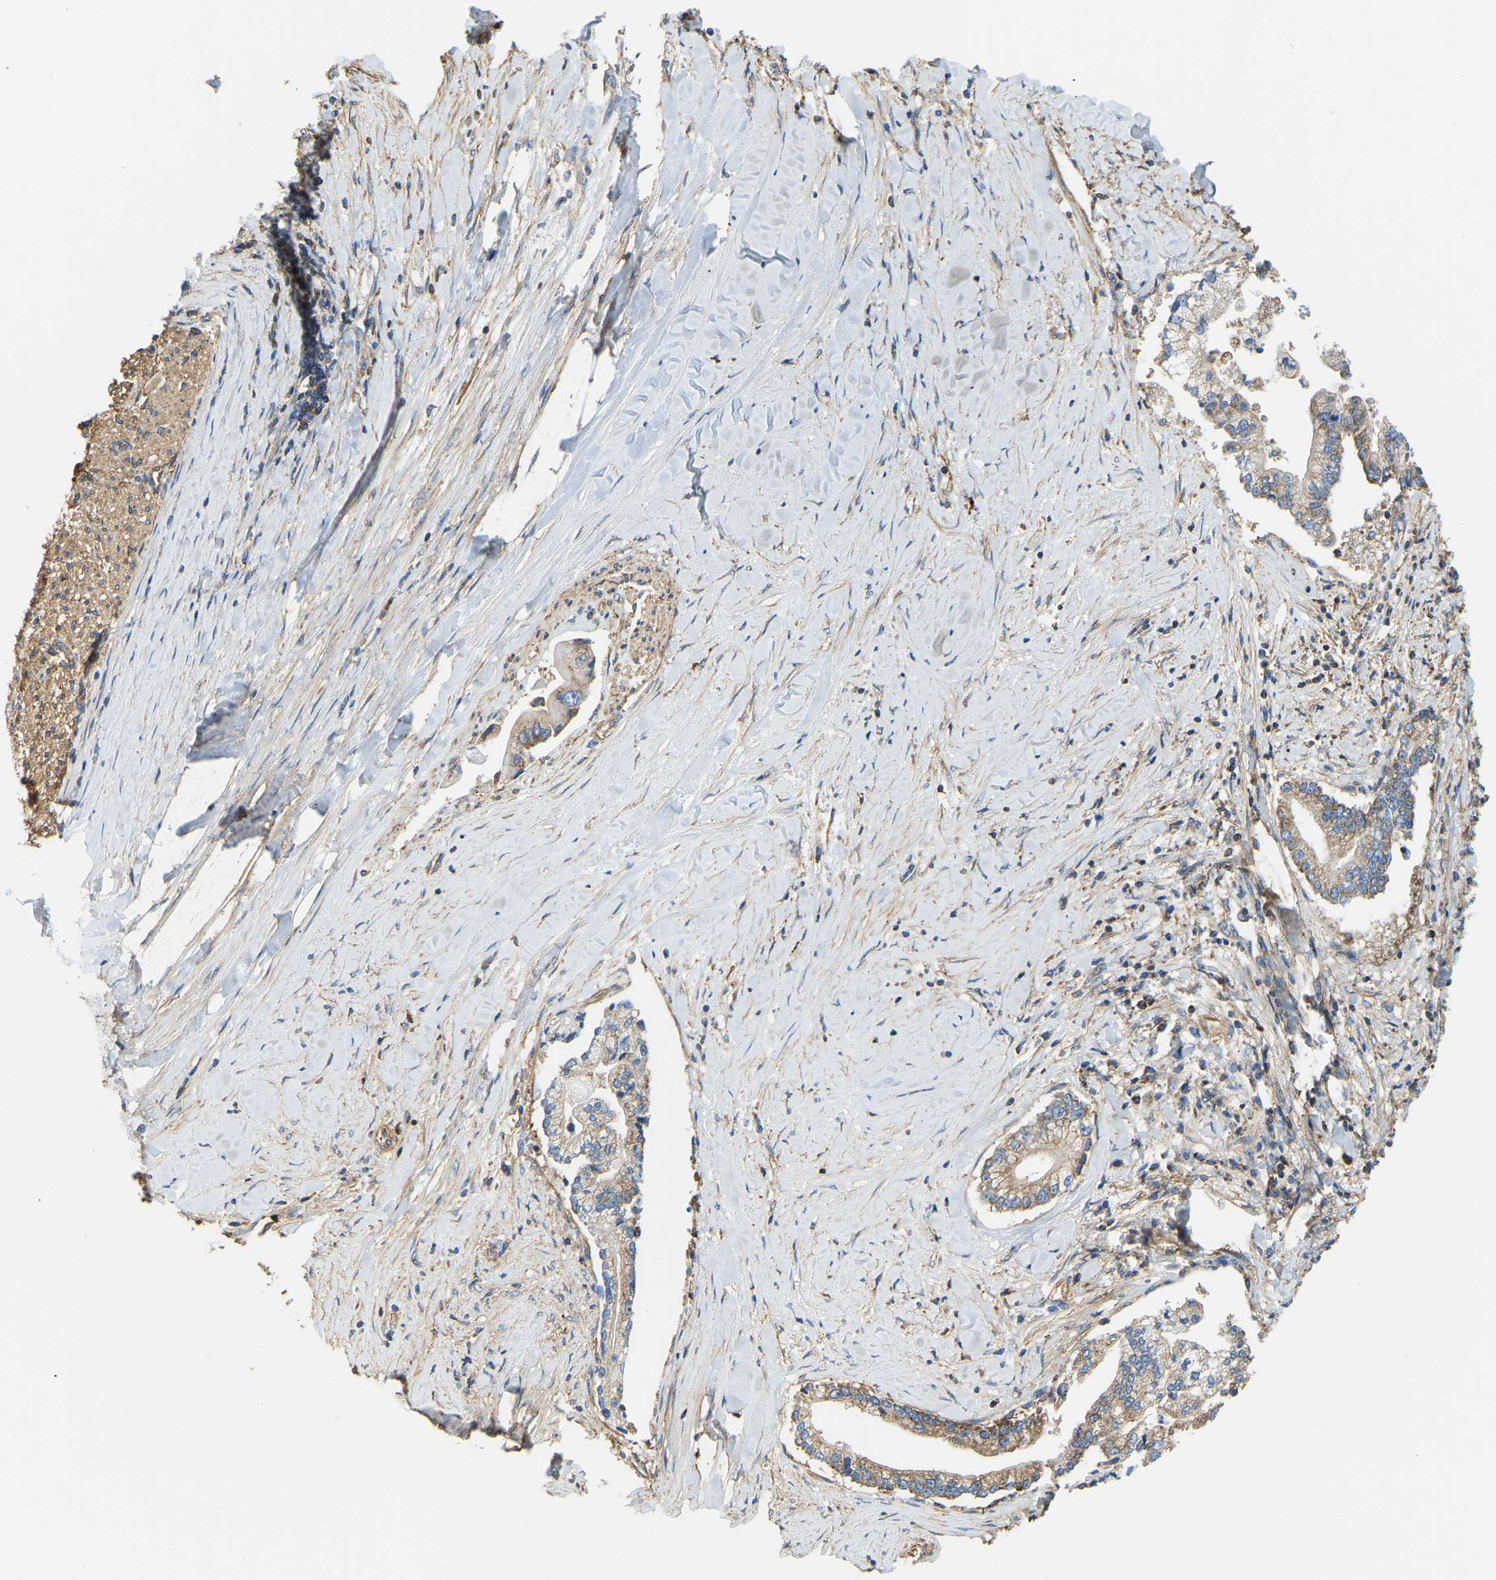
{"staining": {"intensity": "moderate", "quantity": ">75%", "location": "cytoplasmic/membranous"}, "tissue": "liver cancer", "cell_type": "Tumor cells", "image_type": "cancer", "snomed": [{"axis": "morphology", "description": "Cholangiocarcinoma"}, {"axis": "topography", "description": "Liver"}], "caption": "A brown stain highlights moderate cytoplasmic/membranous expression of a protein in liver cancer (cholangiocarcinoma) tumor cells.", "gene": "AHNAK", "patient": {"sex": "male", "age": 50}}